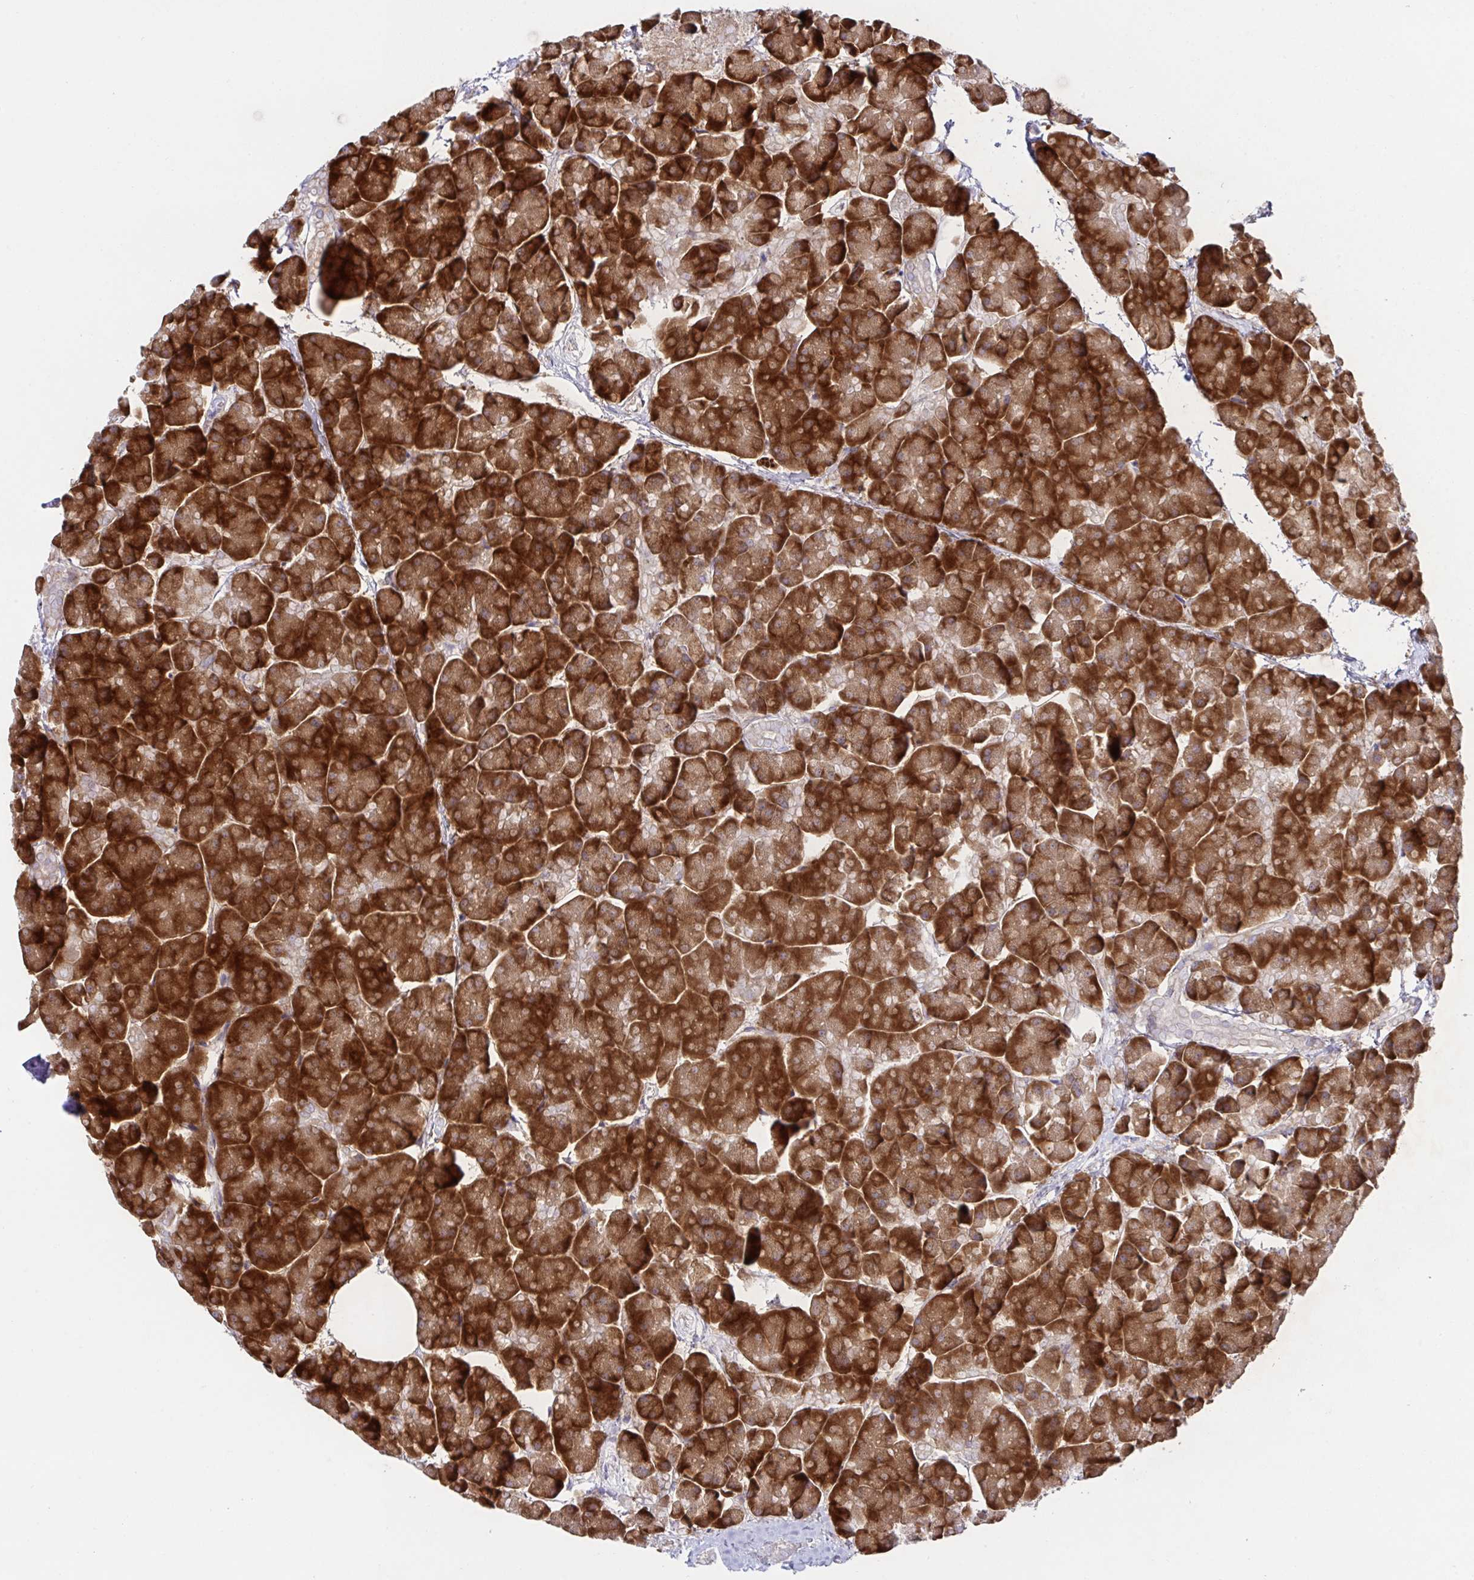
{"staining": {"intensity": "strong", "quantity": ">75%", "location": "cytoplasmic/membranous"}, "tissue": "pancreas", "cell_type": "Exocrine glandular cells", "image_type": "normal", "snomed": [{"axis": "morphology", "description": "Normal tissue, NOS"}, {"axis": "topography", "description": "Pancreas"}, {"axis": "topography", "description": "Peripheral nerve tissue"}], "caption": "Pancreas stained for a protein (brown) shows strong cytoplasmic/membranous positive staining in about >75% of exocrine glandular cells.", "gene": "FAU", "patient": {"sex": "male", "age": 54}}